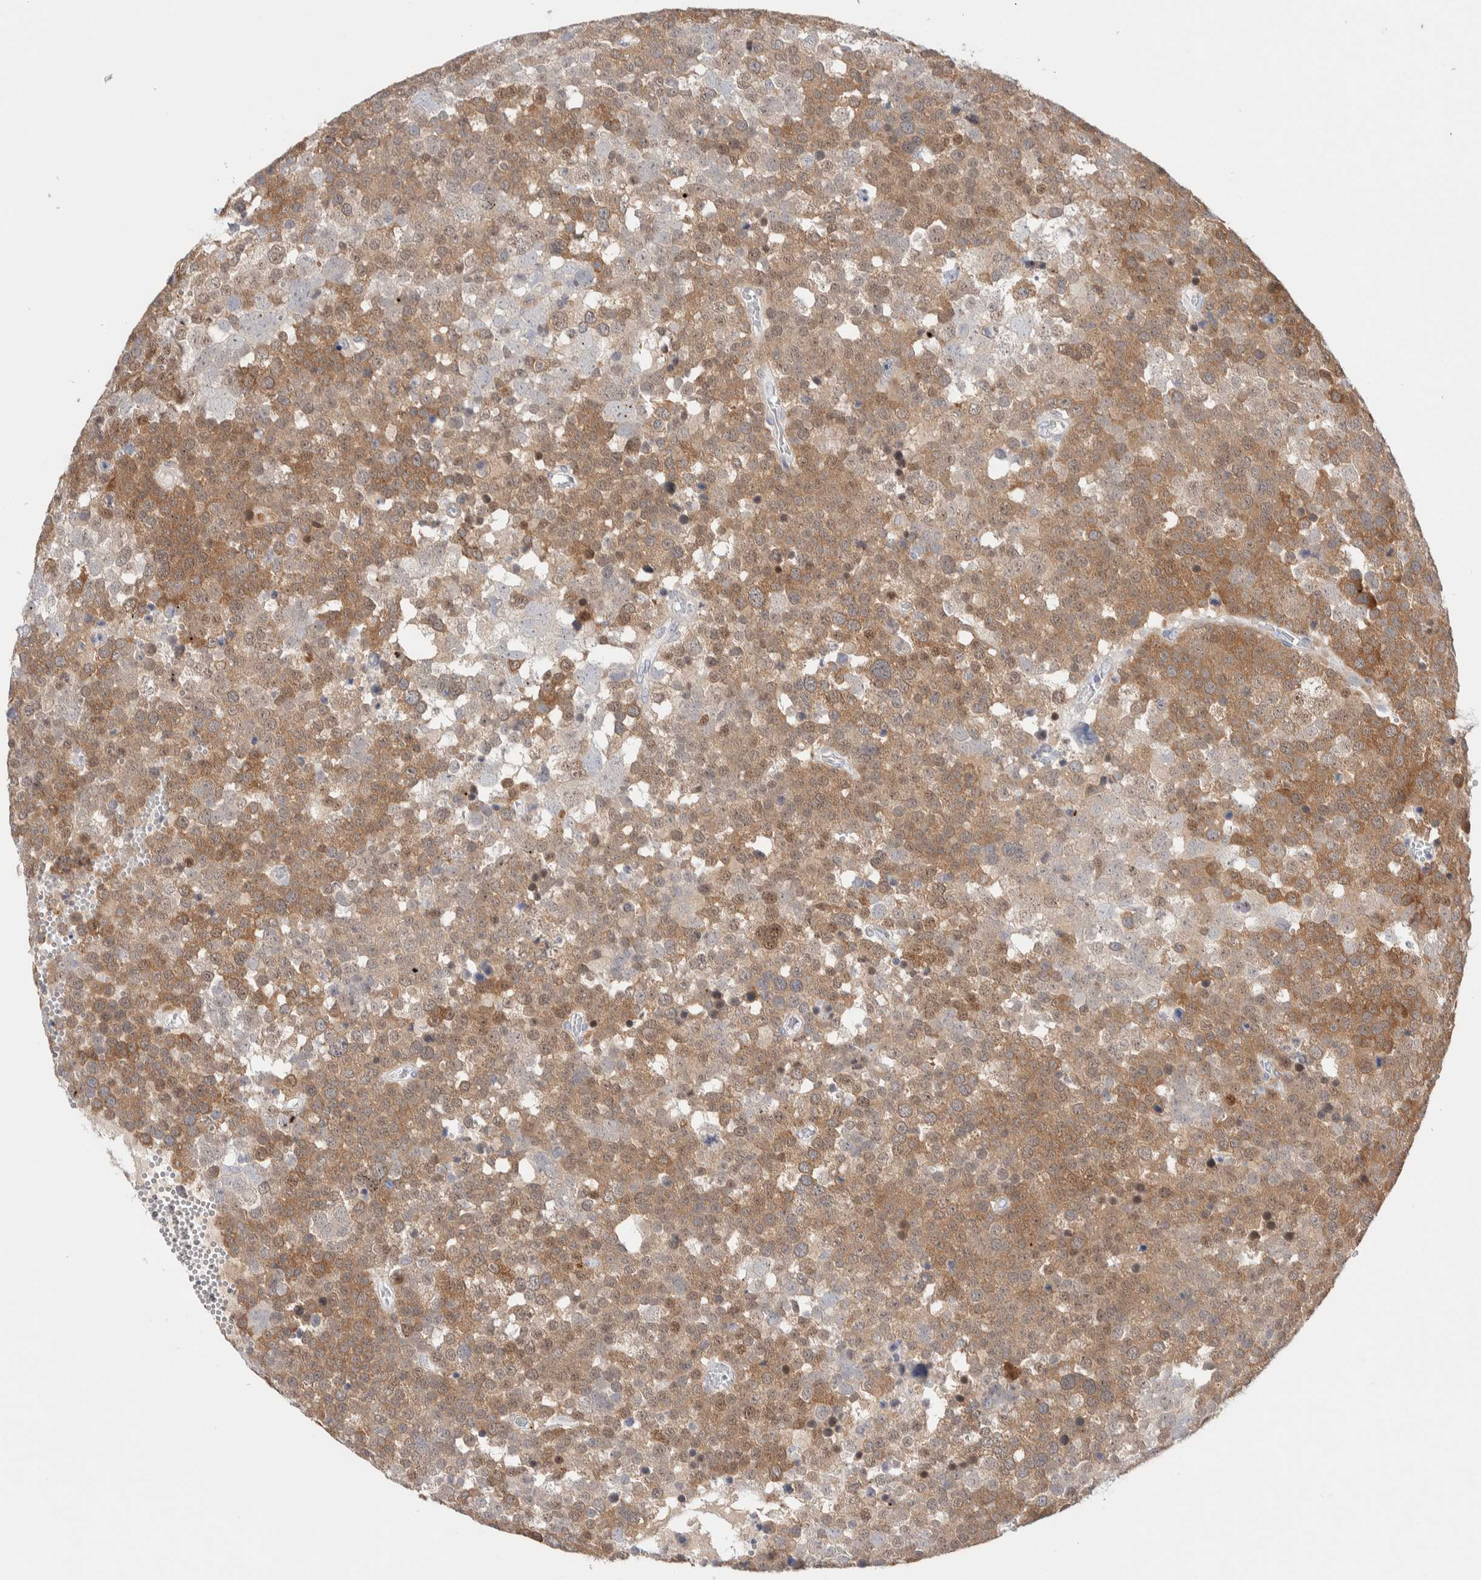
{"staining": {"intensity": "moderate", "quantity": ">75%", "location": "cytoplasmic/membranous,nuclear"}, "tissue": "testis cancer", "cell_type": "Tumor cells", "image_type": "cancer", "snomed": [{"axis": "morphology", "description": "Seminoma, NOS"}, {"axis": "topography", "description": "Testis"}], "caption": "Testis cancer (seminoma) stained for a protein (brown) demonstrates moderate cytoplasmic/membranous and nuclear positive expression in about >75% of tumor cells.", "gene": "DNAJB6", "patient": {"sex": "male", "age": 71}}